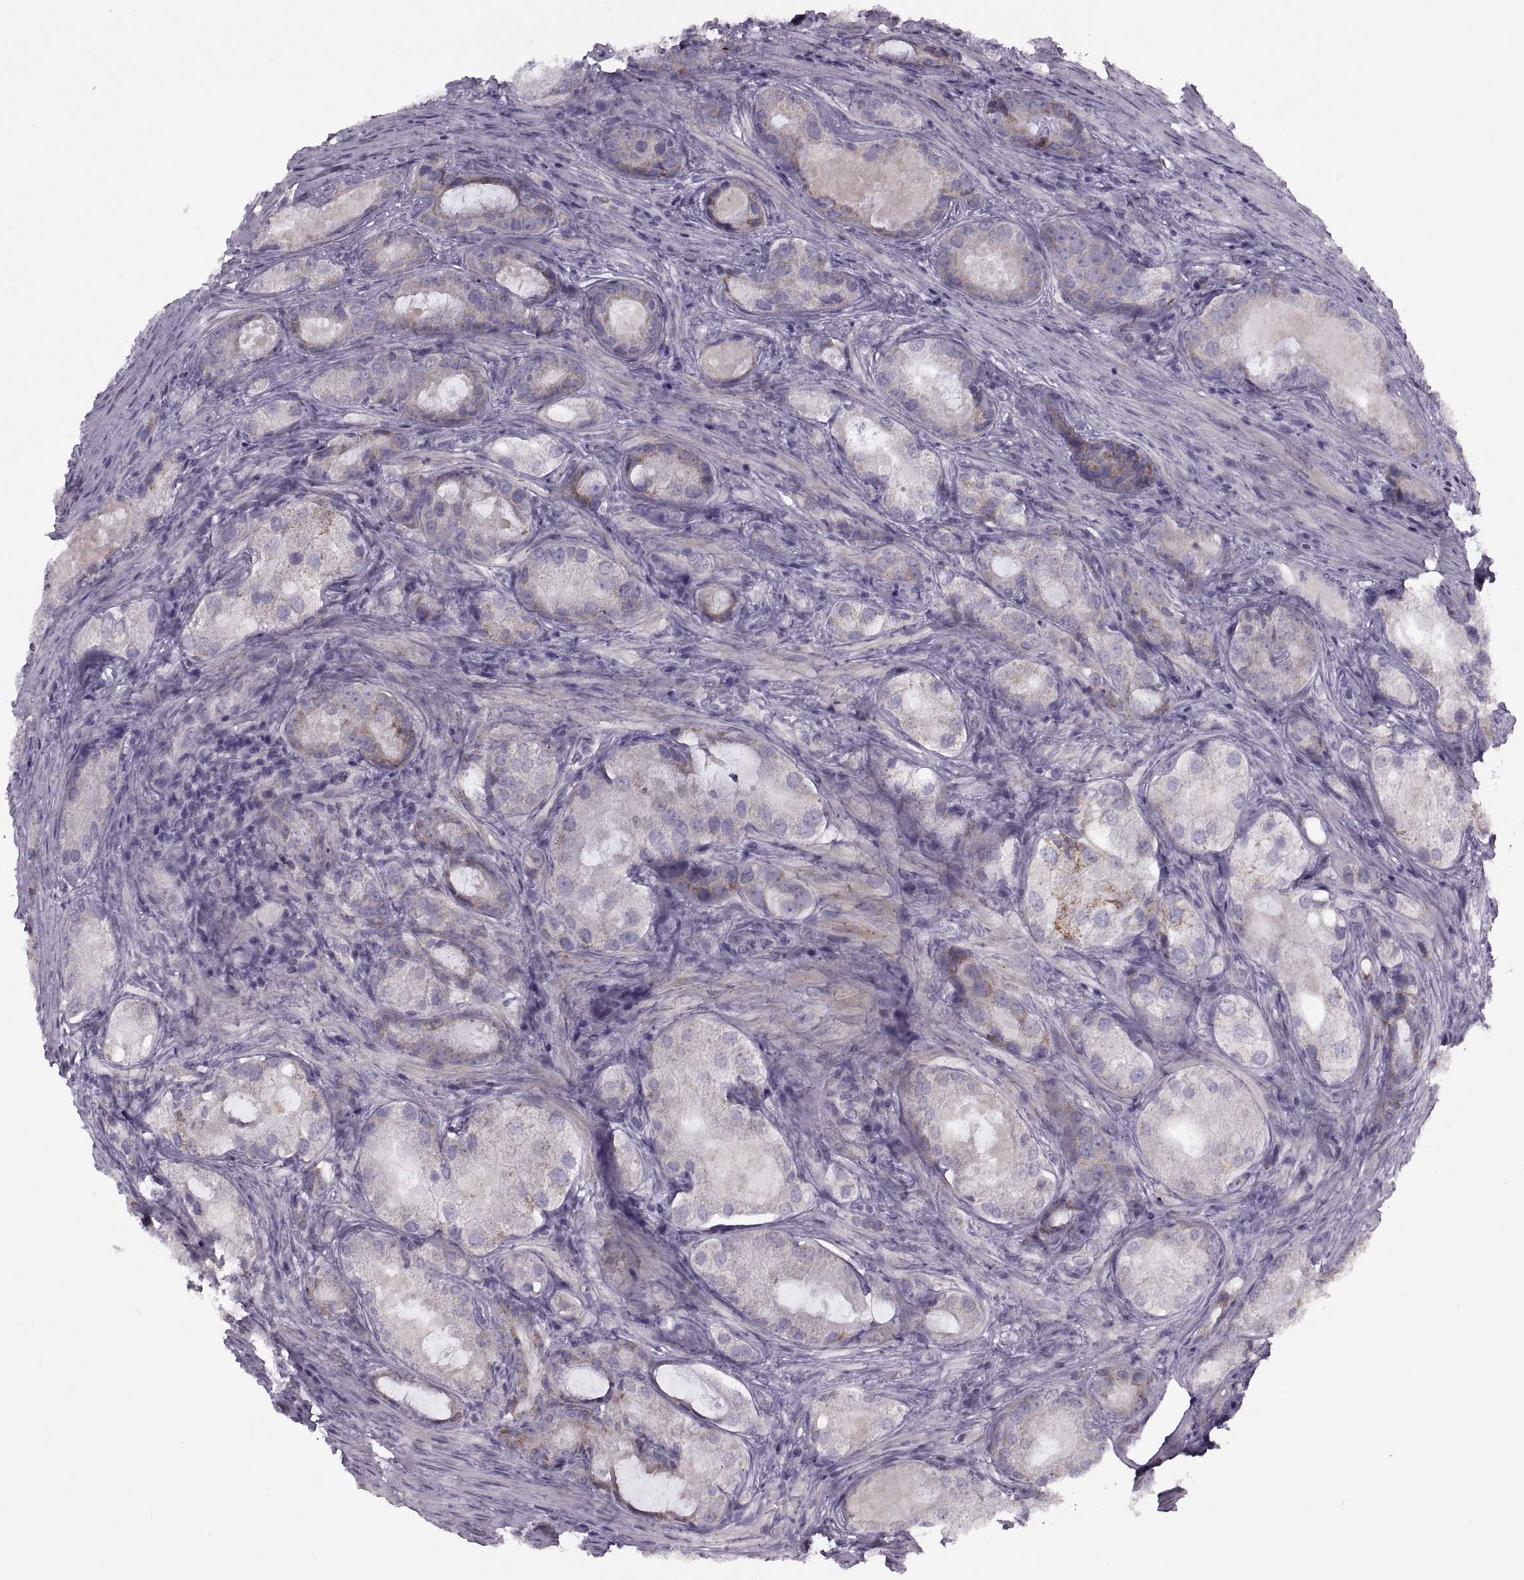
{"staining": {"intensity": "moderate", "quantity": "<25%", "location": "cytoplasmic/membranous"}, "tissue": "prostate cancer", "cell_type": "Tumor cells", "image_type": "cancer", "snomed": [{"axis": "morphology", "description": "Adenocarcinoma, Low grade"}, {"axis": "topography", "description": "Prostate"}], "caption": "Immunohistochemistry (IHC) photomicrograph of neoplastic tissue: human prostate cancer stained using immunohistochemistry (IHC) exhibits low levels of moderate protein expression localized specifically in the cytoplasmic/membranous of tumor cells, appearing as a cytoplasmic/membranous brown color.", "gene": "PIERCE1", "patient": {"sex": "male", "age": 68}}